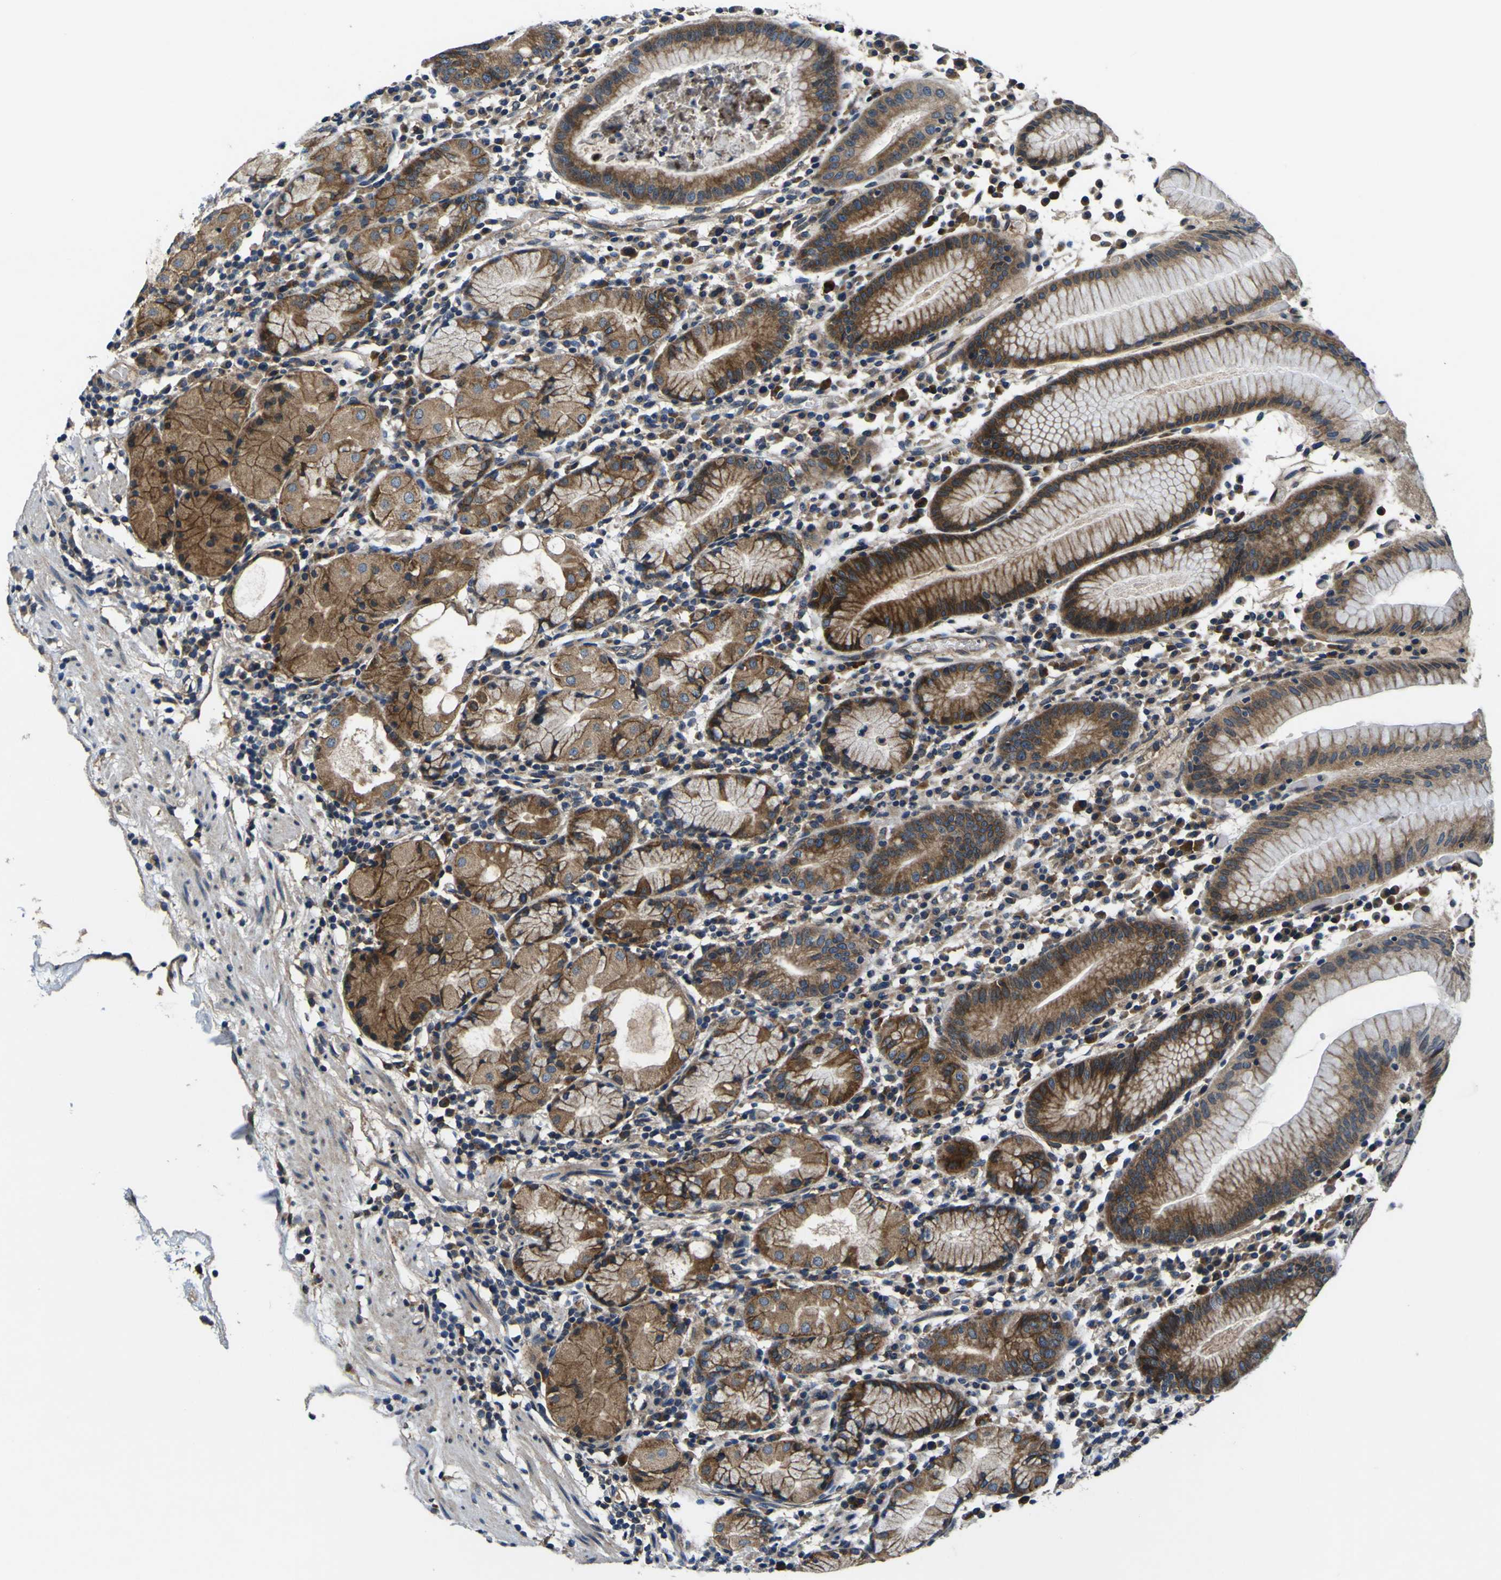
{"staining": {"intensity": "strong", "quantity": "25%-75%", "location": "cytoplasmic/membranous"}, "tissue": "stomach", "cell_type": "Glandular cells", "image_type": "normal", "snomed": [{"axis": "morphology", "description": "Normal tissue, NOS"}, {"axis": "topography", "description": "Stomach"}, {"axis": "topography", "description": "Stomach, lower"}], "caption": "A high amount of strong cytoplasmic/membranous positivity is seen in about 25%-75% of glandular cells in benign stomach. The staining was performed using DAB (3,3'-diaminobenzidine) to visualize the protein expression in brown, while the nuclei were stained in blue with hematoxylin (Magnification: 20x).", "gene": "EPHB4", "patient": {"sex": "female", "age": 75}}